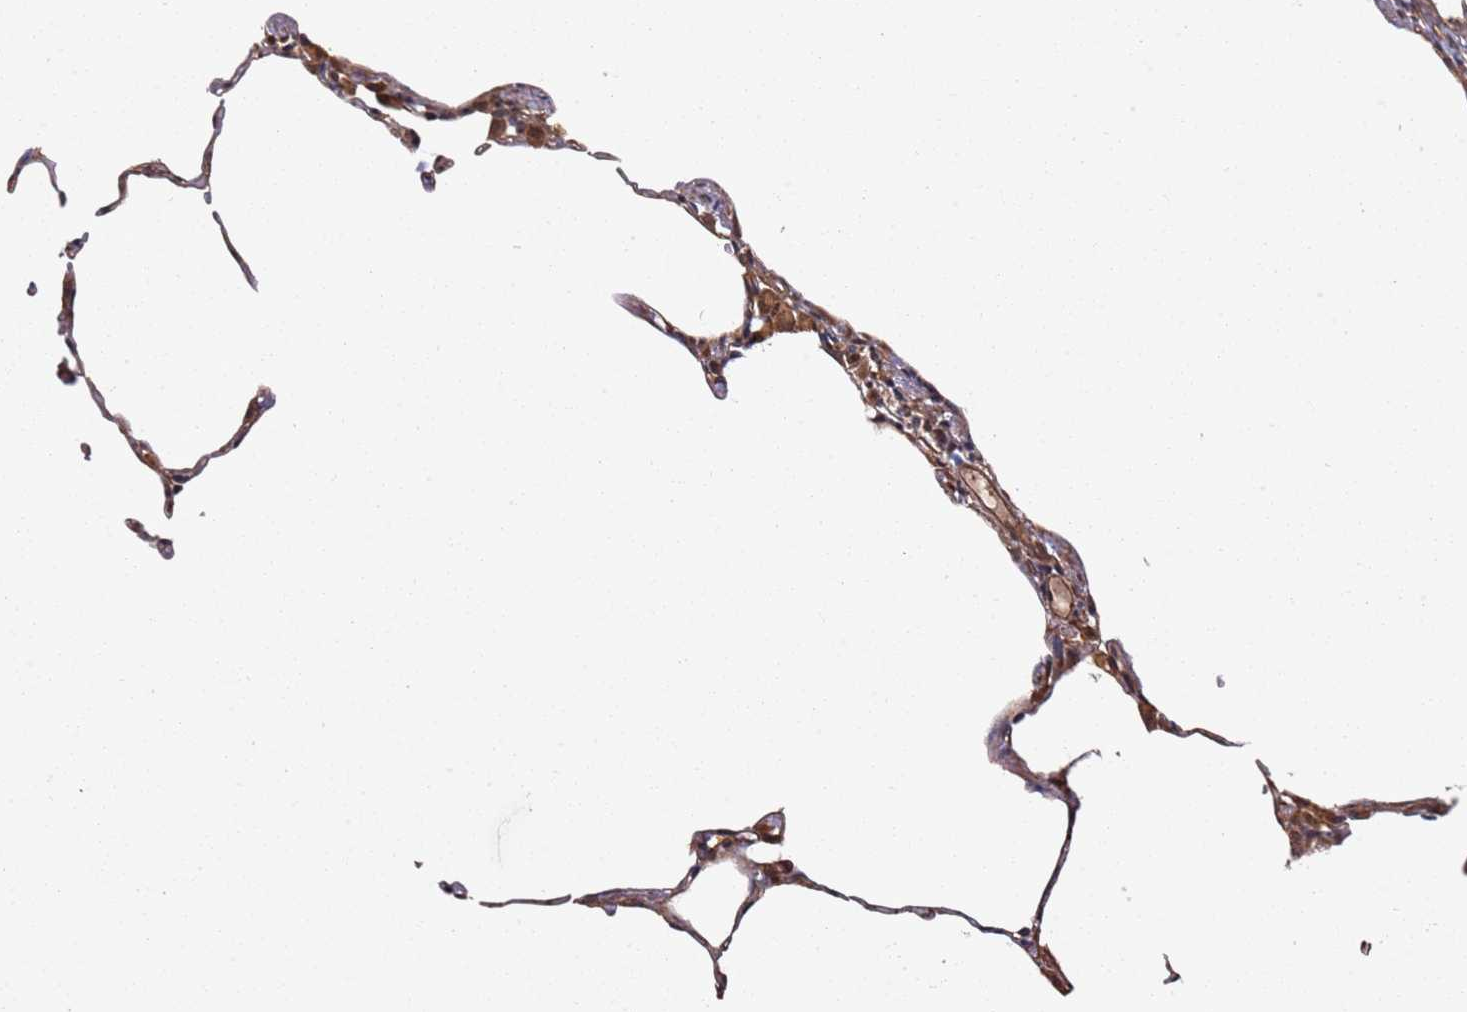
{"staining": {"intensity": "moderate", "quantity": "25%-75%", "location": "cytoplasmic/membranous"}, "tissue": "lung", "cell_type": "Alveolar cells", "image_type": "normal", "snomed": [{"axis": "morphology", "description": "Normal tissue, NOS"}, {"axis": "topography", "description": "Lung"}], "caption": "Moderate cytoplasmic/membranous positivity is appreciated in approximately 25%-75% of alveolar cells in unremarkable lung.", "gene": "PRKAB2", "patient": {"sex": "female", "age": 57}}